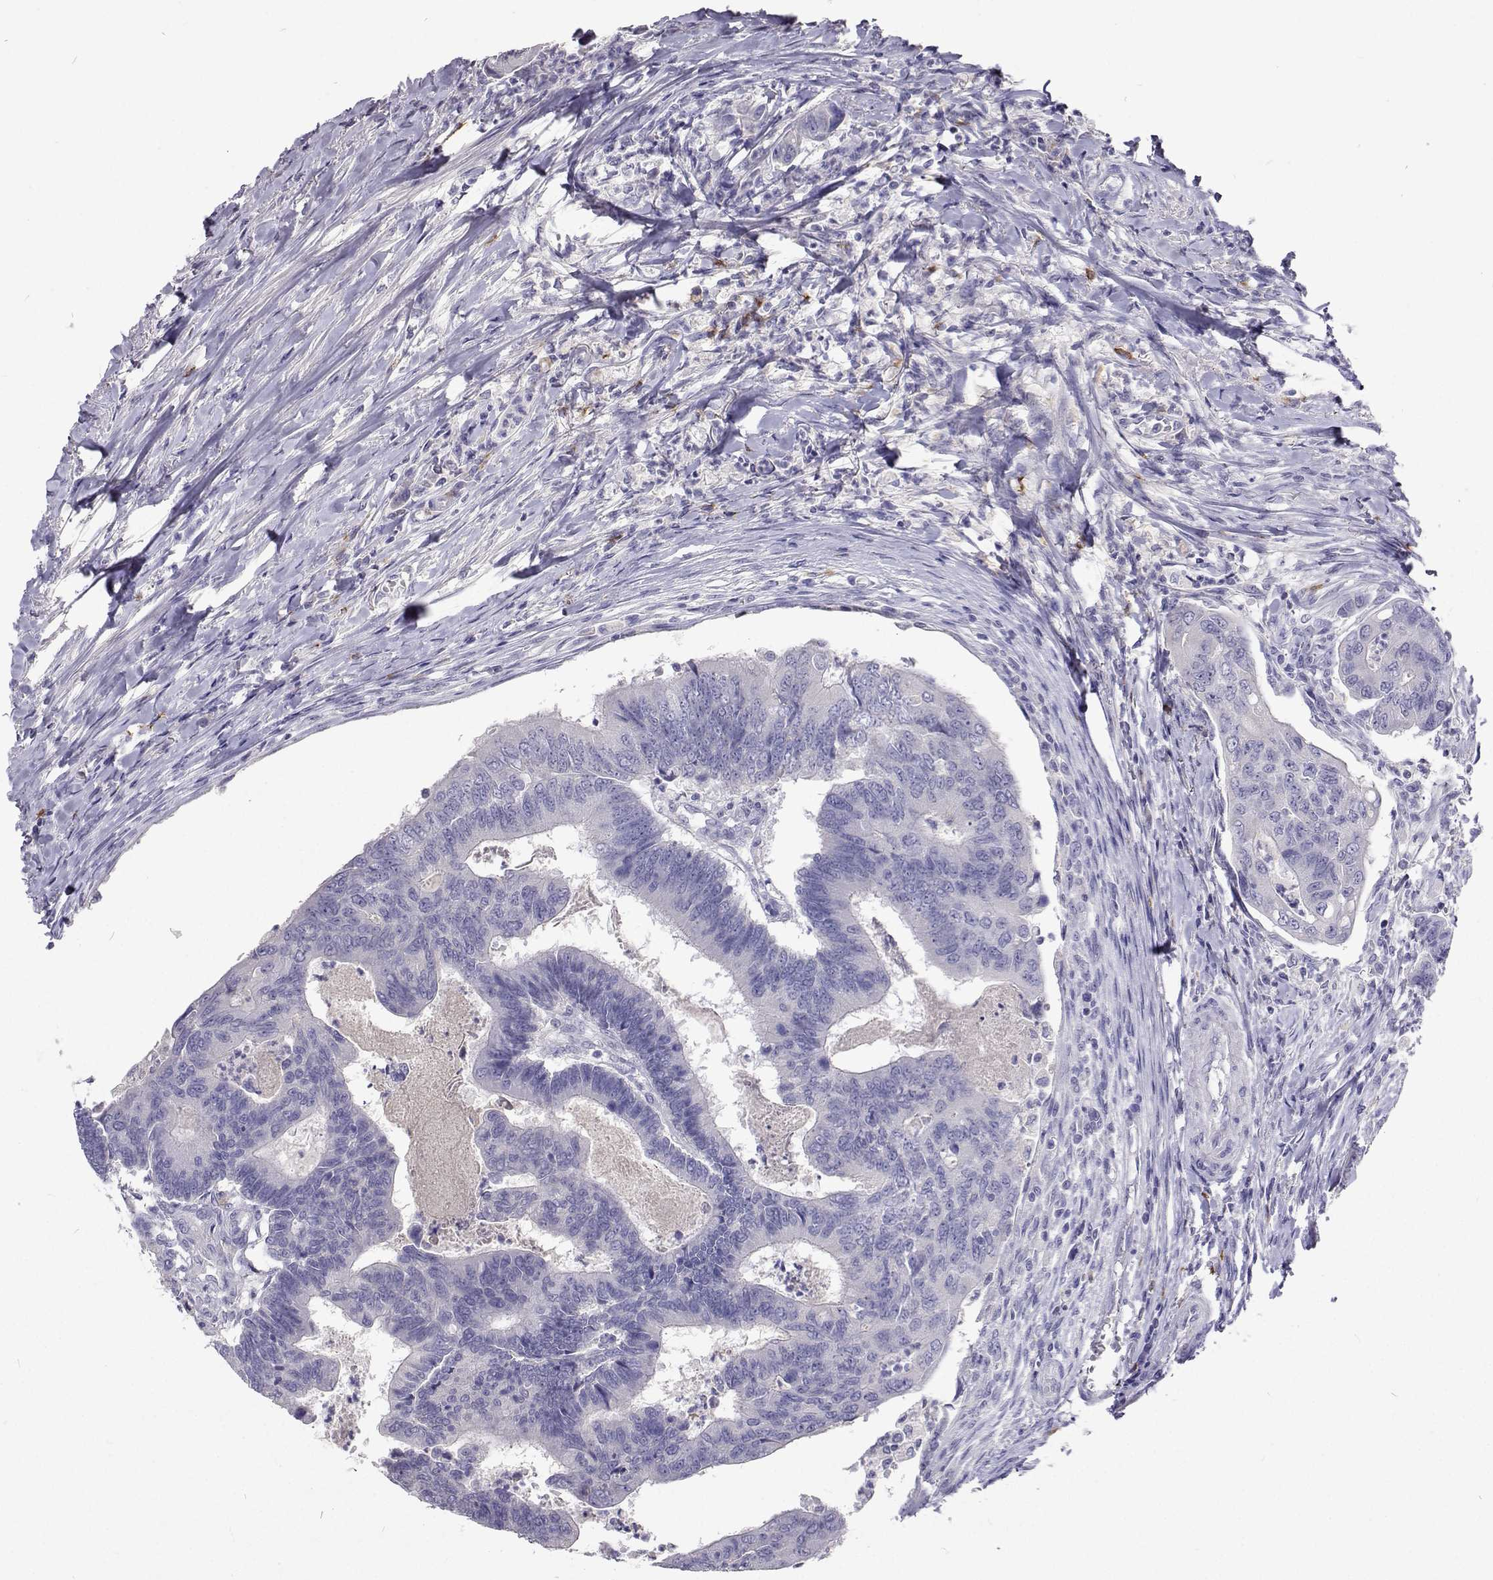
{"staining": {"intensity": "negative", "quantity": "none", "location": "none"}, "tissue": "colorectal cancer", "cell_type": "Tumor cells", "image_type": "cancer", "snomed": [{"axis": "morphology", "description": "Adenocarcinoma, NOS"}, {"axis": "topography", "description": "Colon"}], "caption": "Tumor cells are negative for protein expression in human colorectal cancer (adenocarcinoma).", "gene": "CFAP44", "patient": {"sex": "female", "age": 67}}